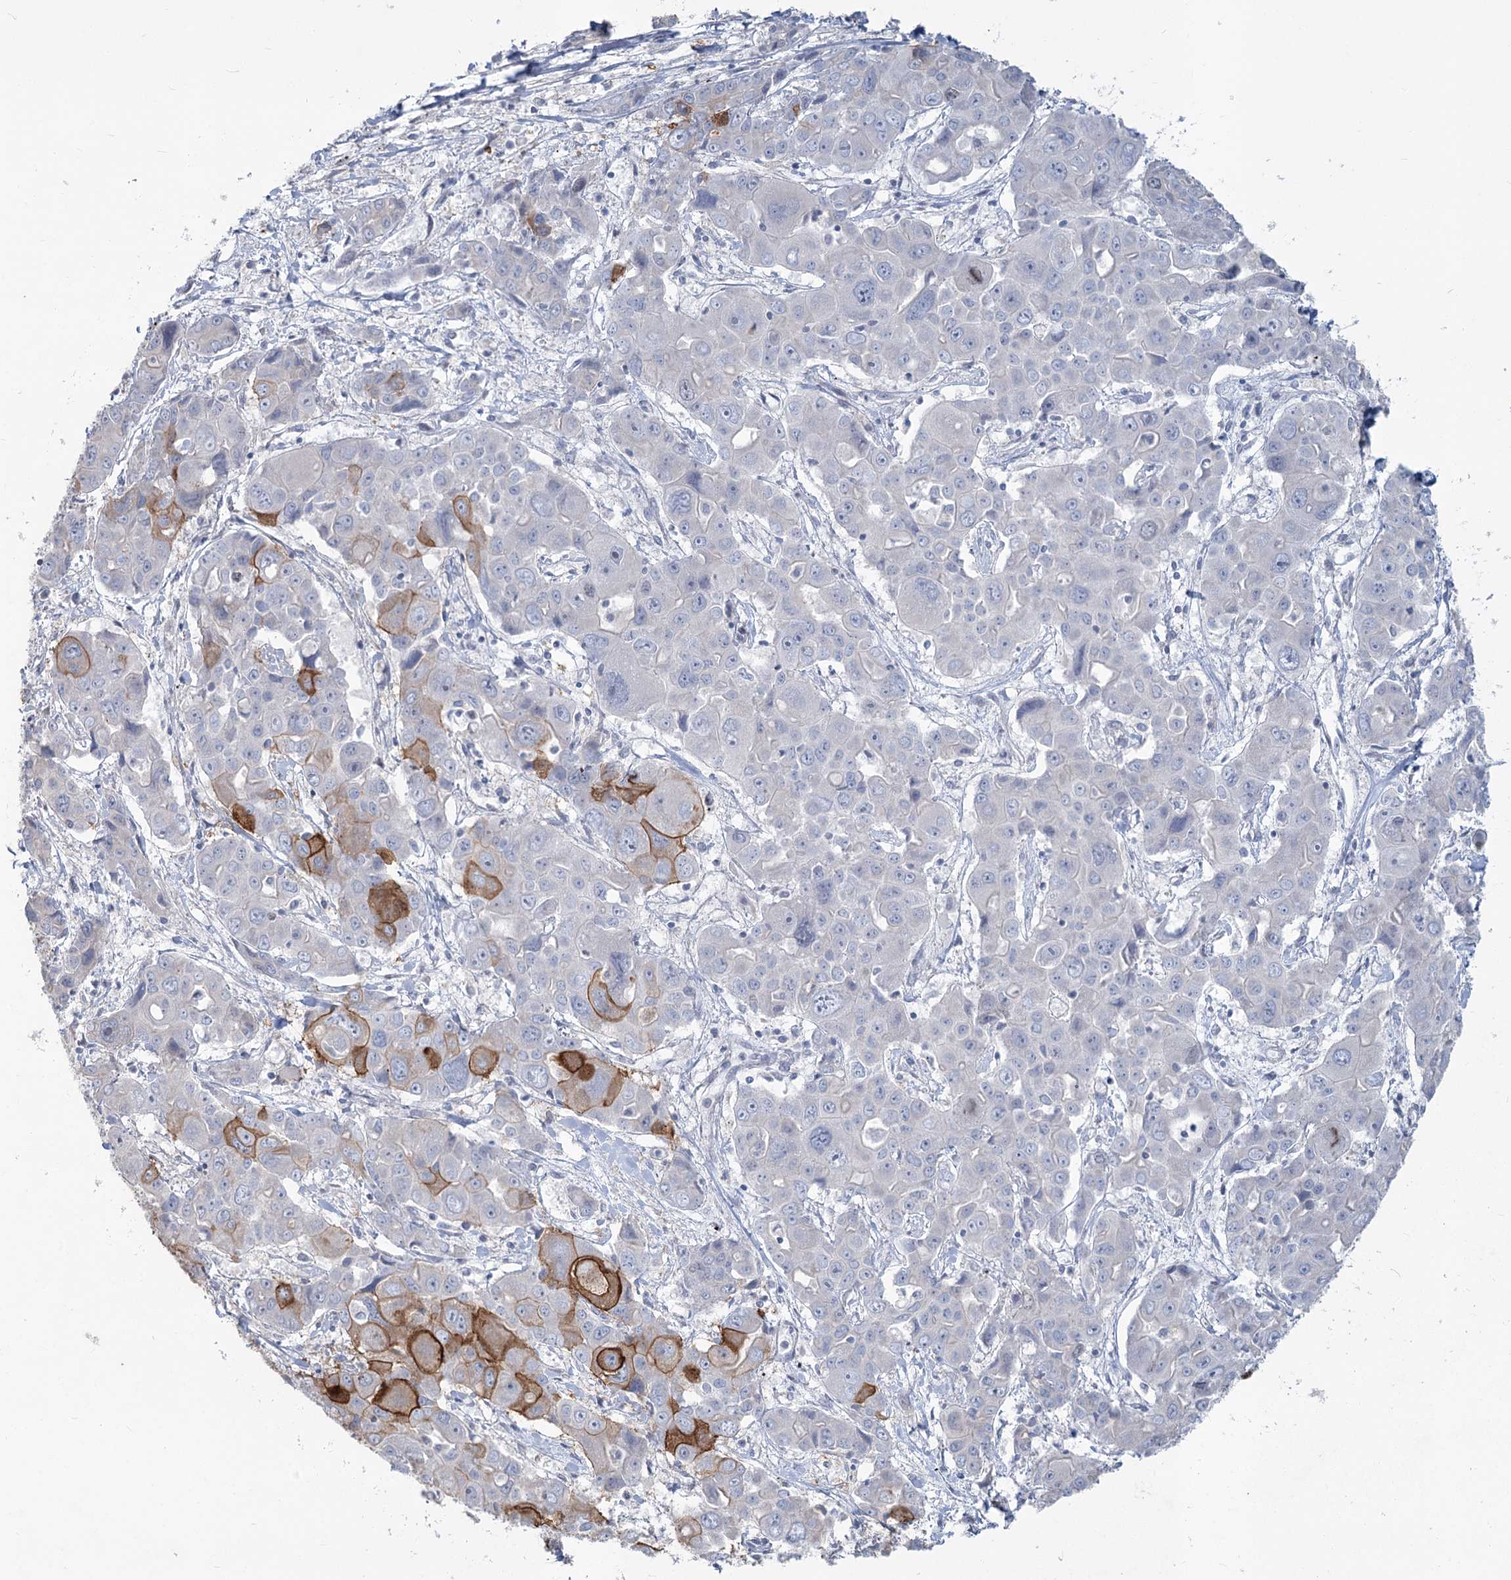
{"staining": {"intensity": "moderate", "quantity": "<25%", "location": "cytoplasmic/membranous"}, "tissue": "liver cancer", "cell_type": "Tumor cells", "image_type": "cancer", "snomed": [{"axis": "morphology", "description": "Cholangiocarcinoma"}, {"axis": "topography", "description": "Liver"}], "caption": "A brown stain labels moderate cytoplasmic/membranous expression of a protein in cholangiocarcinoma (liver) tumor cells.", "gene": "ABITRAM", "patient": {"sex": "male", "age": 67}}